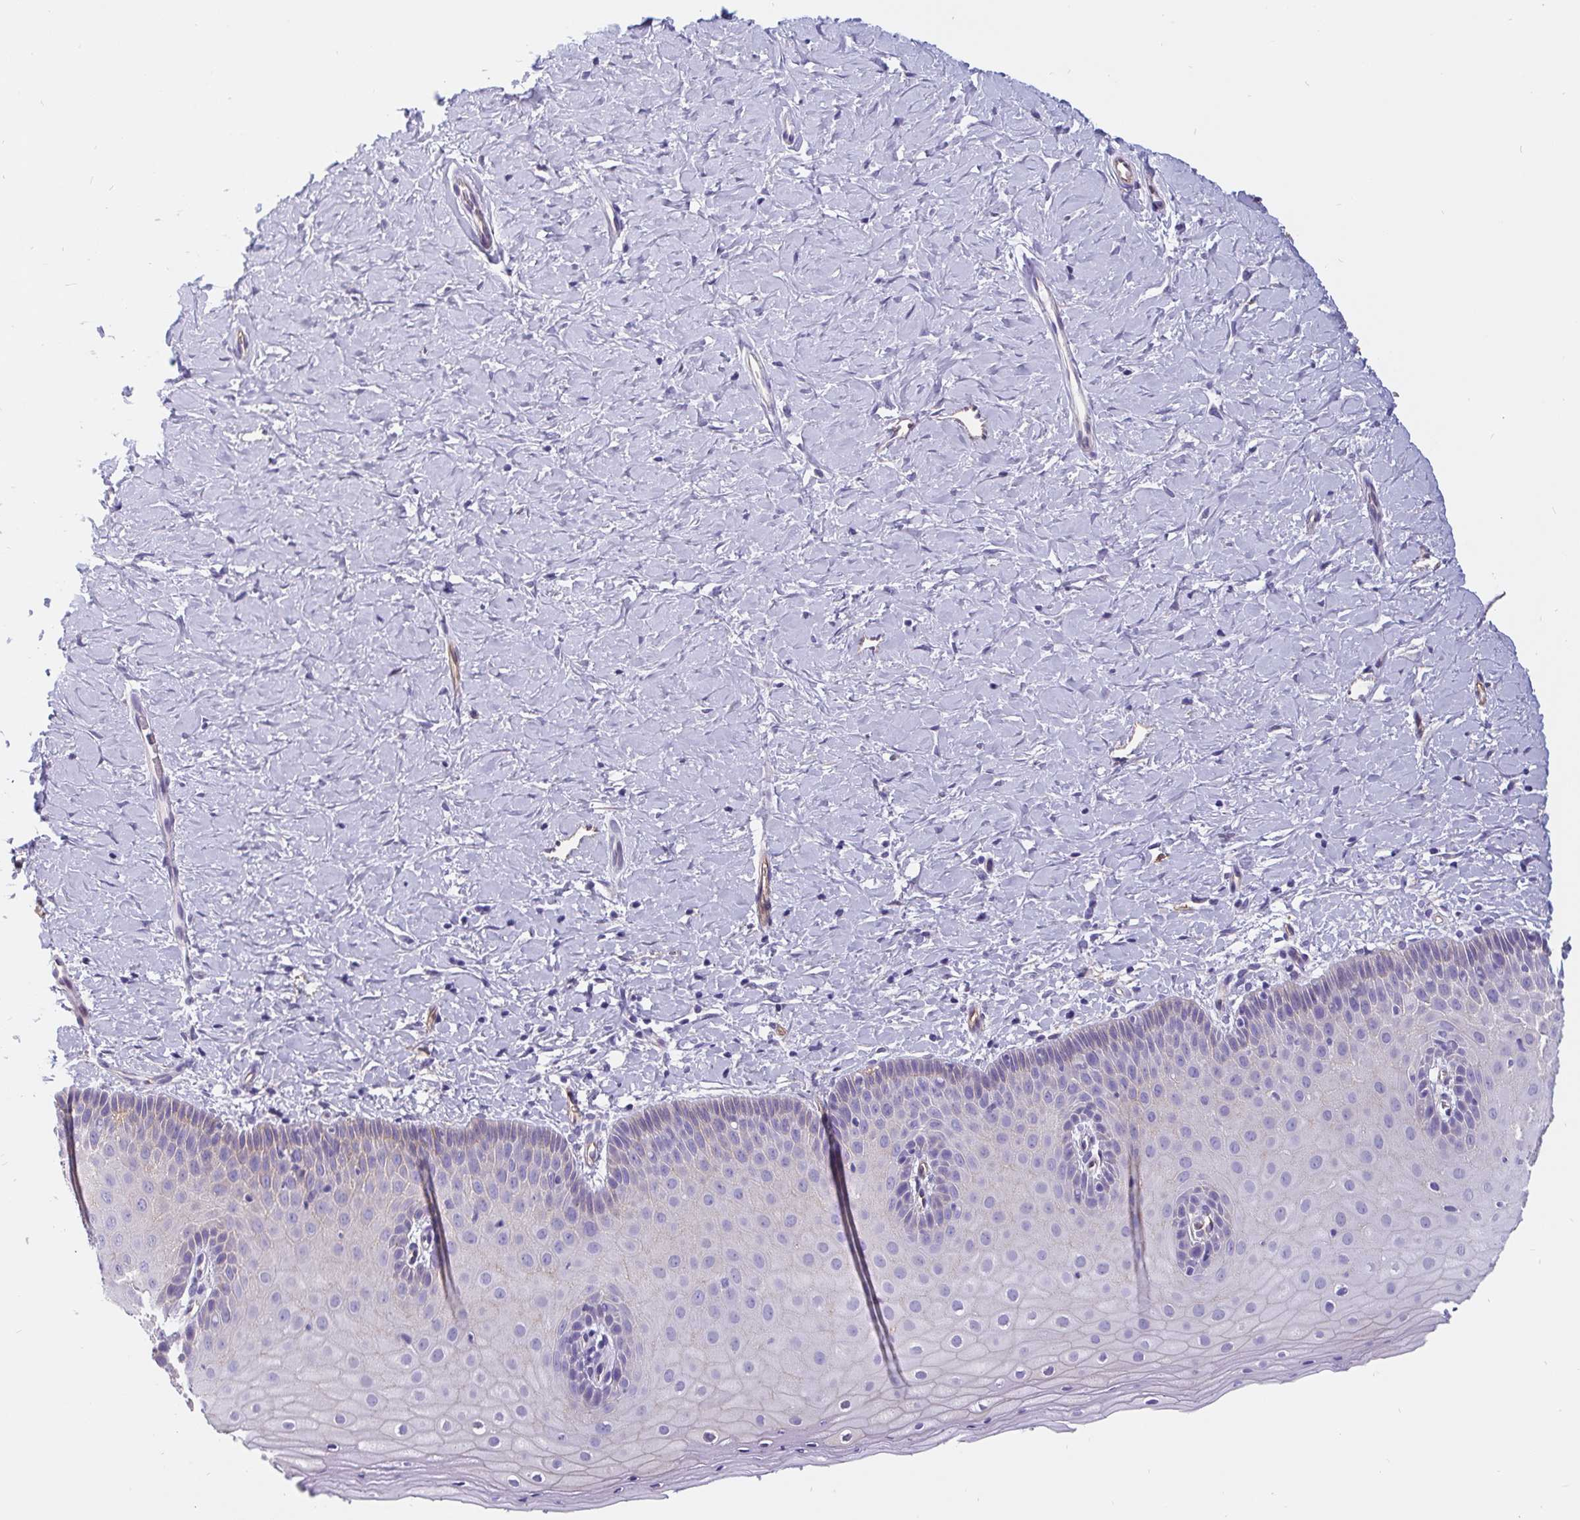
{"staining": {"intensity": "weak", "quantity": "<25%", "location": "cytoplasmic/membranous"}, "tissue": "cervix", "cell_type": "Glandular cells", "image_type": "normal", "snomed": [{"axis": "morphology", "description": "Normal tissue, NOS"}, {"axis": "topography", "description": "Cervix"}], "caption": "Immunohistochemistry (IHC) of normal cervix exhibits no expression in glandular cells. (IHC, brightfield microscopy, high magnification).", "gene": "LIMCH1", "patient": {"sex": "female", "age": 37}}